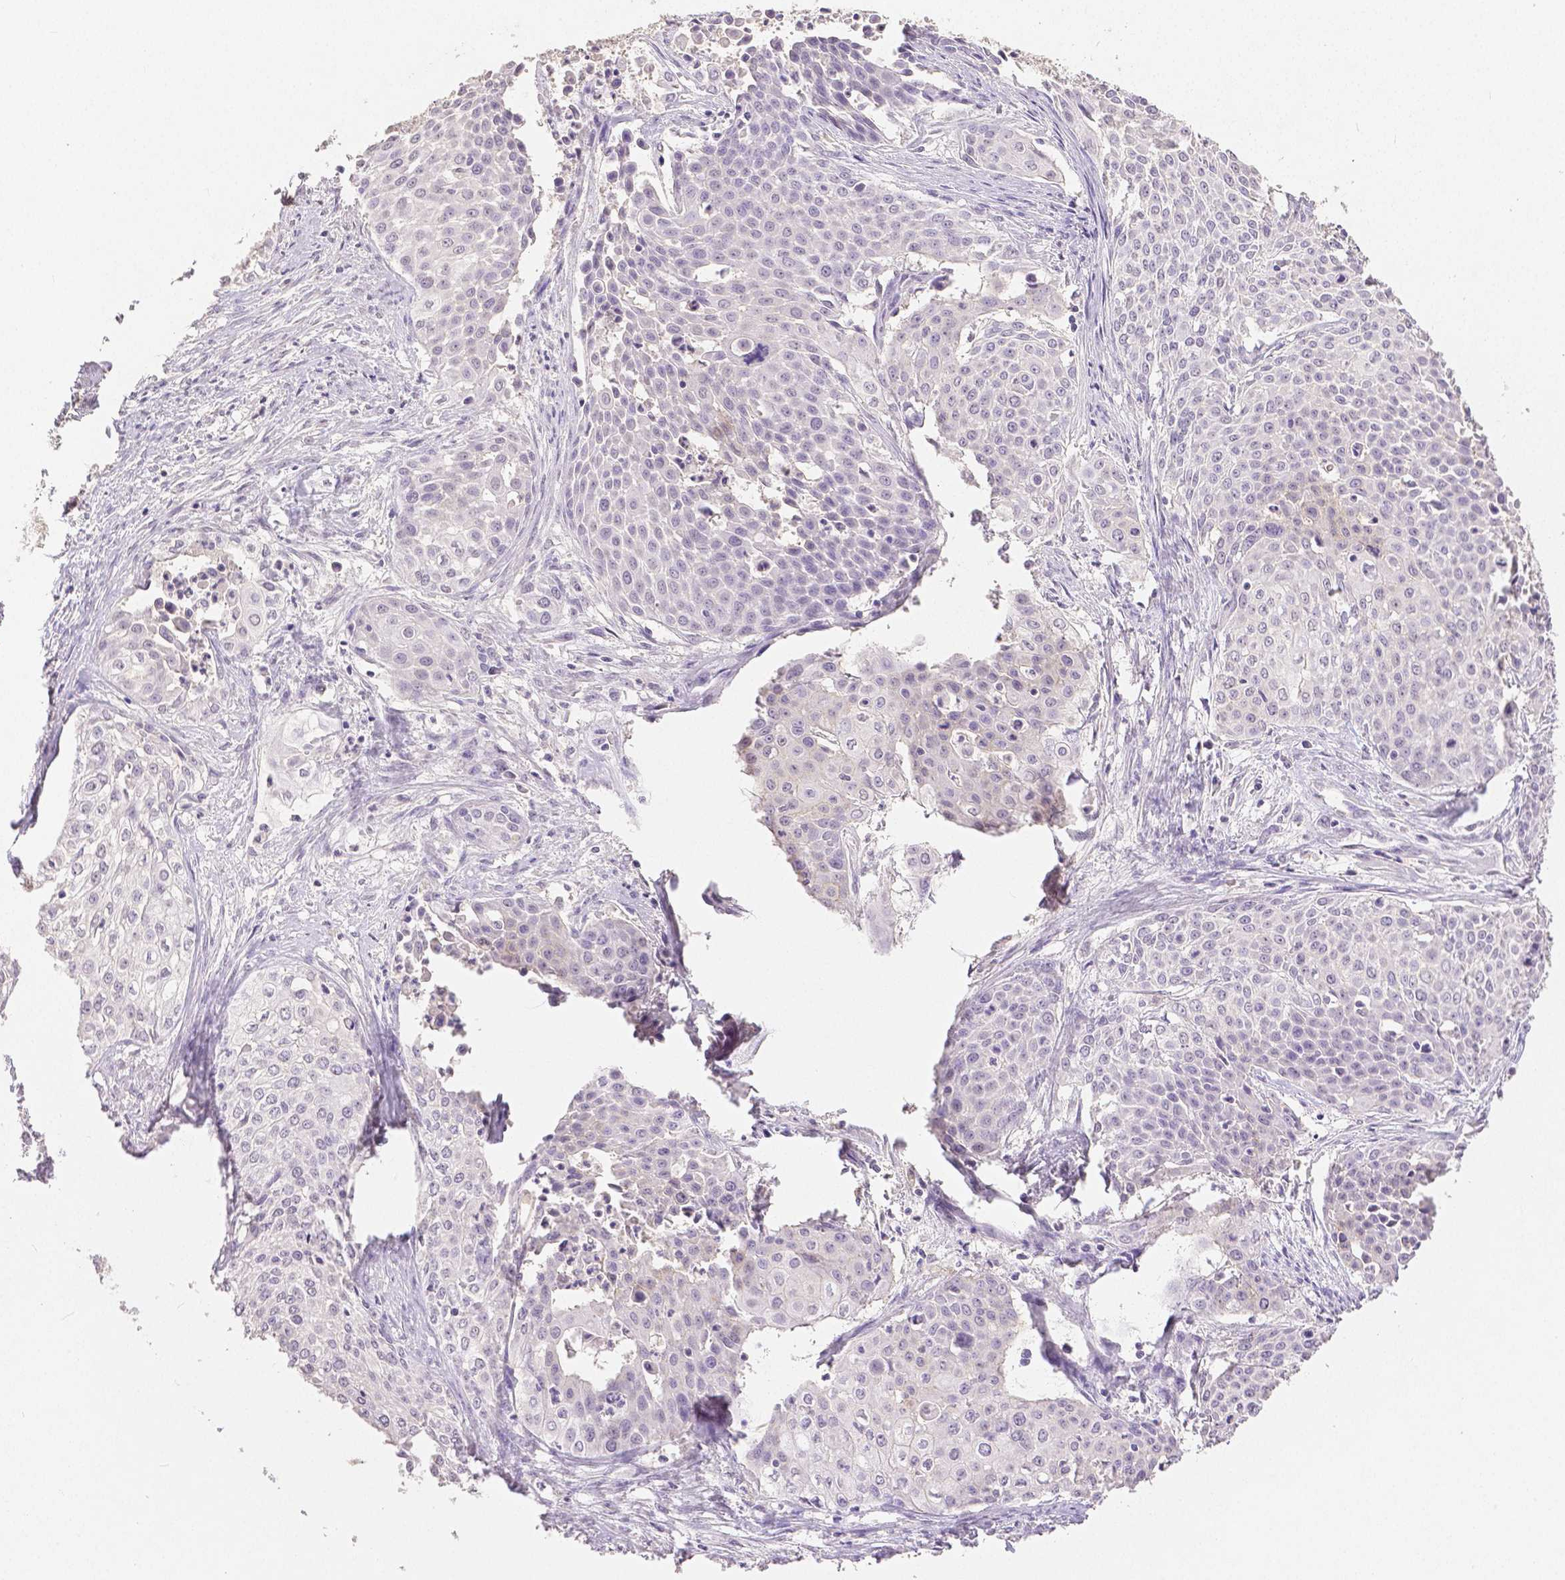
{"staining": {"intensity": "negative", "quantity": "none", "location": "none"}, "tissue": "cervical cancer", "cell_type": "Tumor cells", "image_type": "cancer", "snomed": [{"axis": "morphology", "description": "Squamous cell carcinoma, NOS"}, {"axis": "topography", "description": "Cervix"}], "caption": "DAB immunohistochemical staining of squamous cell carcinoma (cervical) shows no significant expression in tumor cells. Brightfield microscopy of immunohistochemistry (IHC) stained with DAB (3,3'-diaminobenzidine) (brown) and hematoxylin (blue), captured at high magnification.", "gene": "OCLN", "patient": {"sex": "female", "age": 39}}